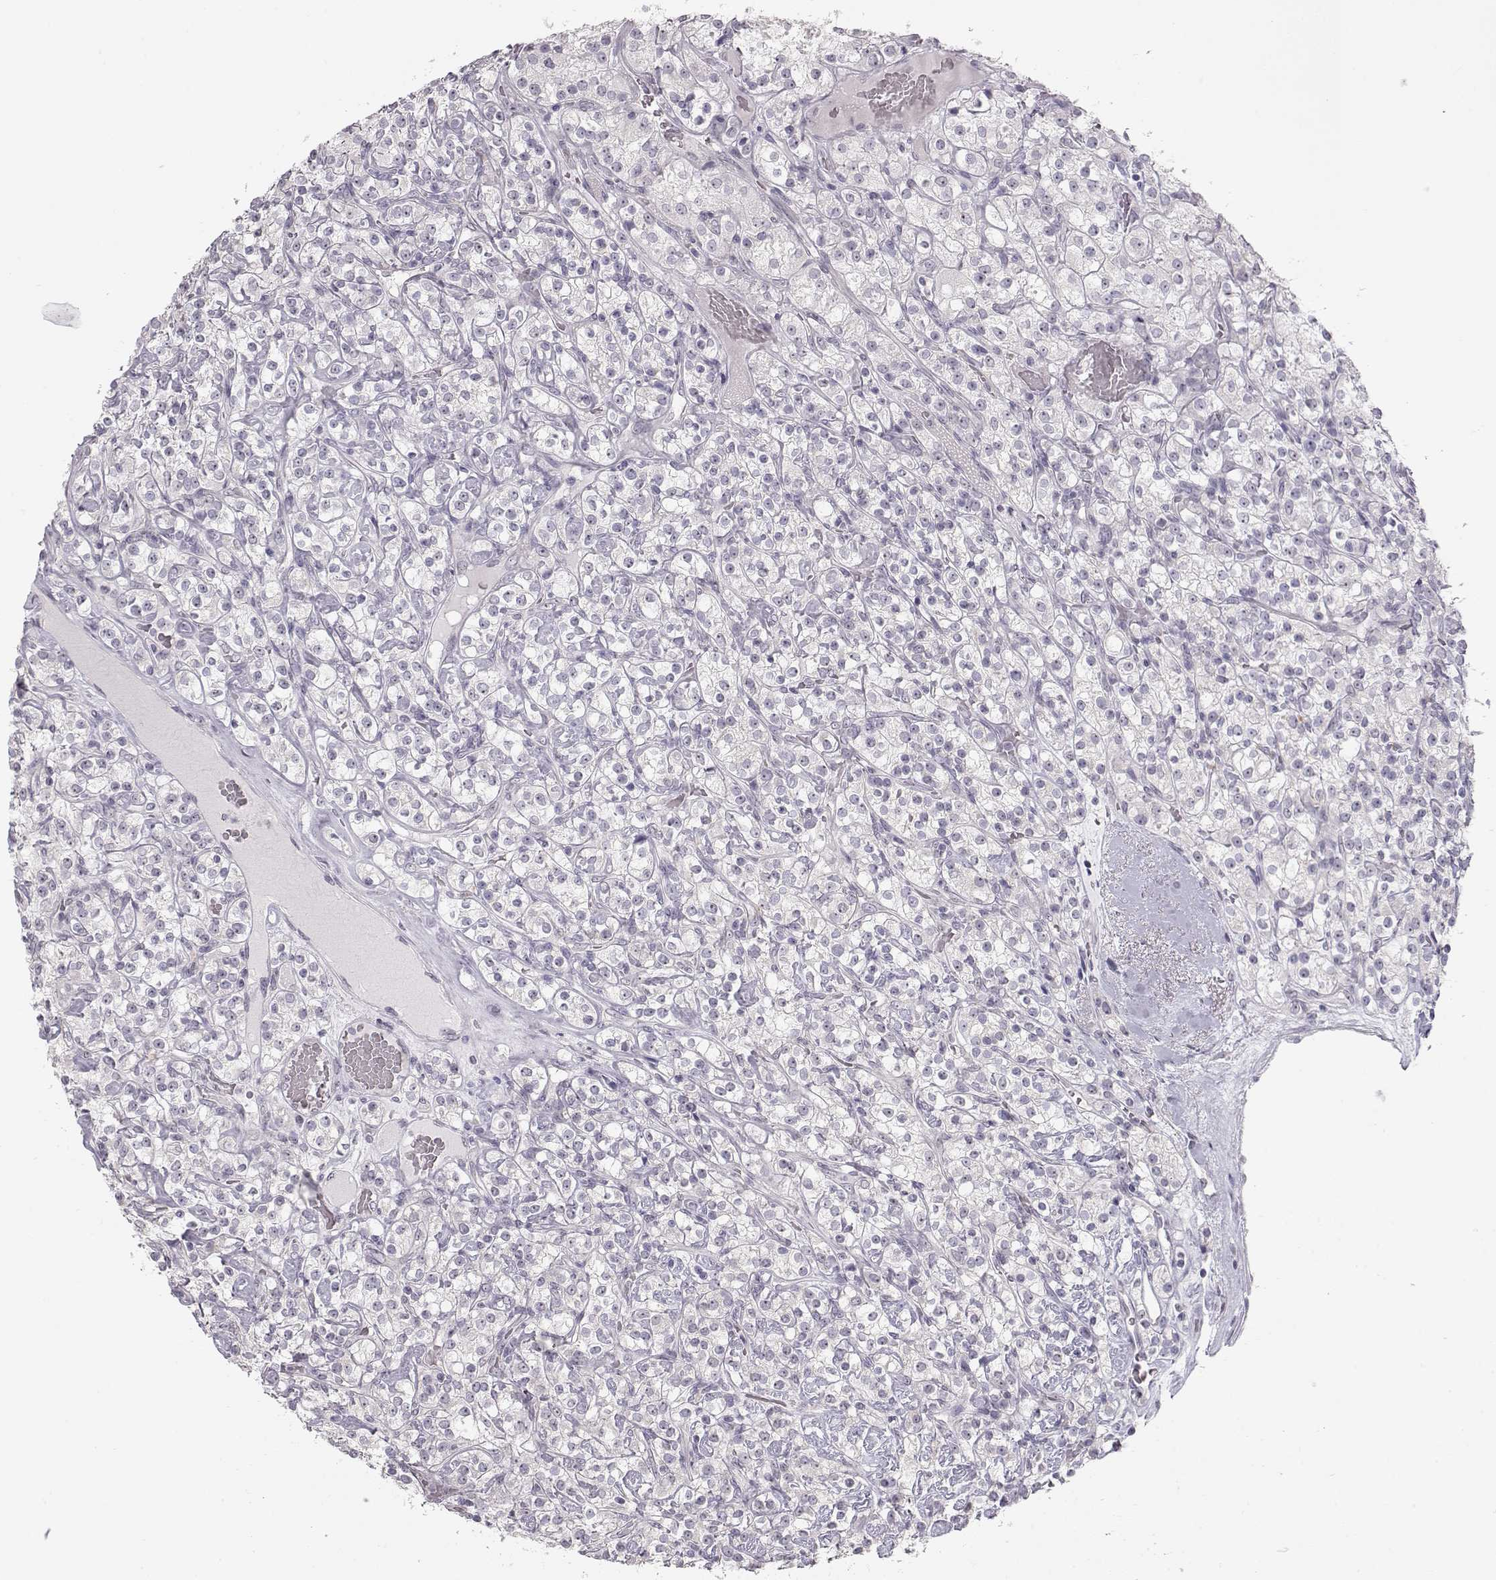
{"staining": {"intensity": "negative", "quantity": "none", "location": "none"}, "tissue": "renal cancer", "cell_type": "Tumor cells", "image_type": "cancer", "snomed": [{"axis": "morphology", "description": "Adenocarcinoma, NOS"}, {"axis": "topography", "description": "Kidney"}], "caption": "The image reveals no significant expression in tumor cells of adenocarcinoma (renal).", "gene": "FAM205A", "patient": {"sex": "male", "age": 77}}